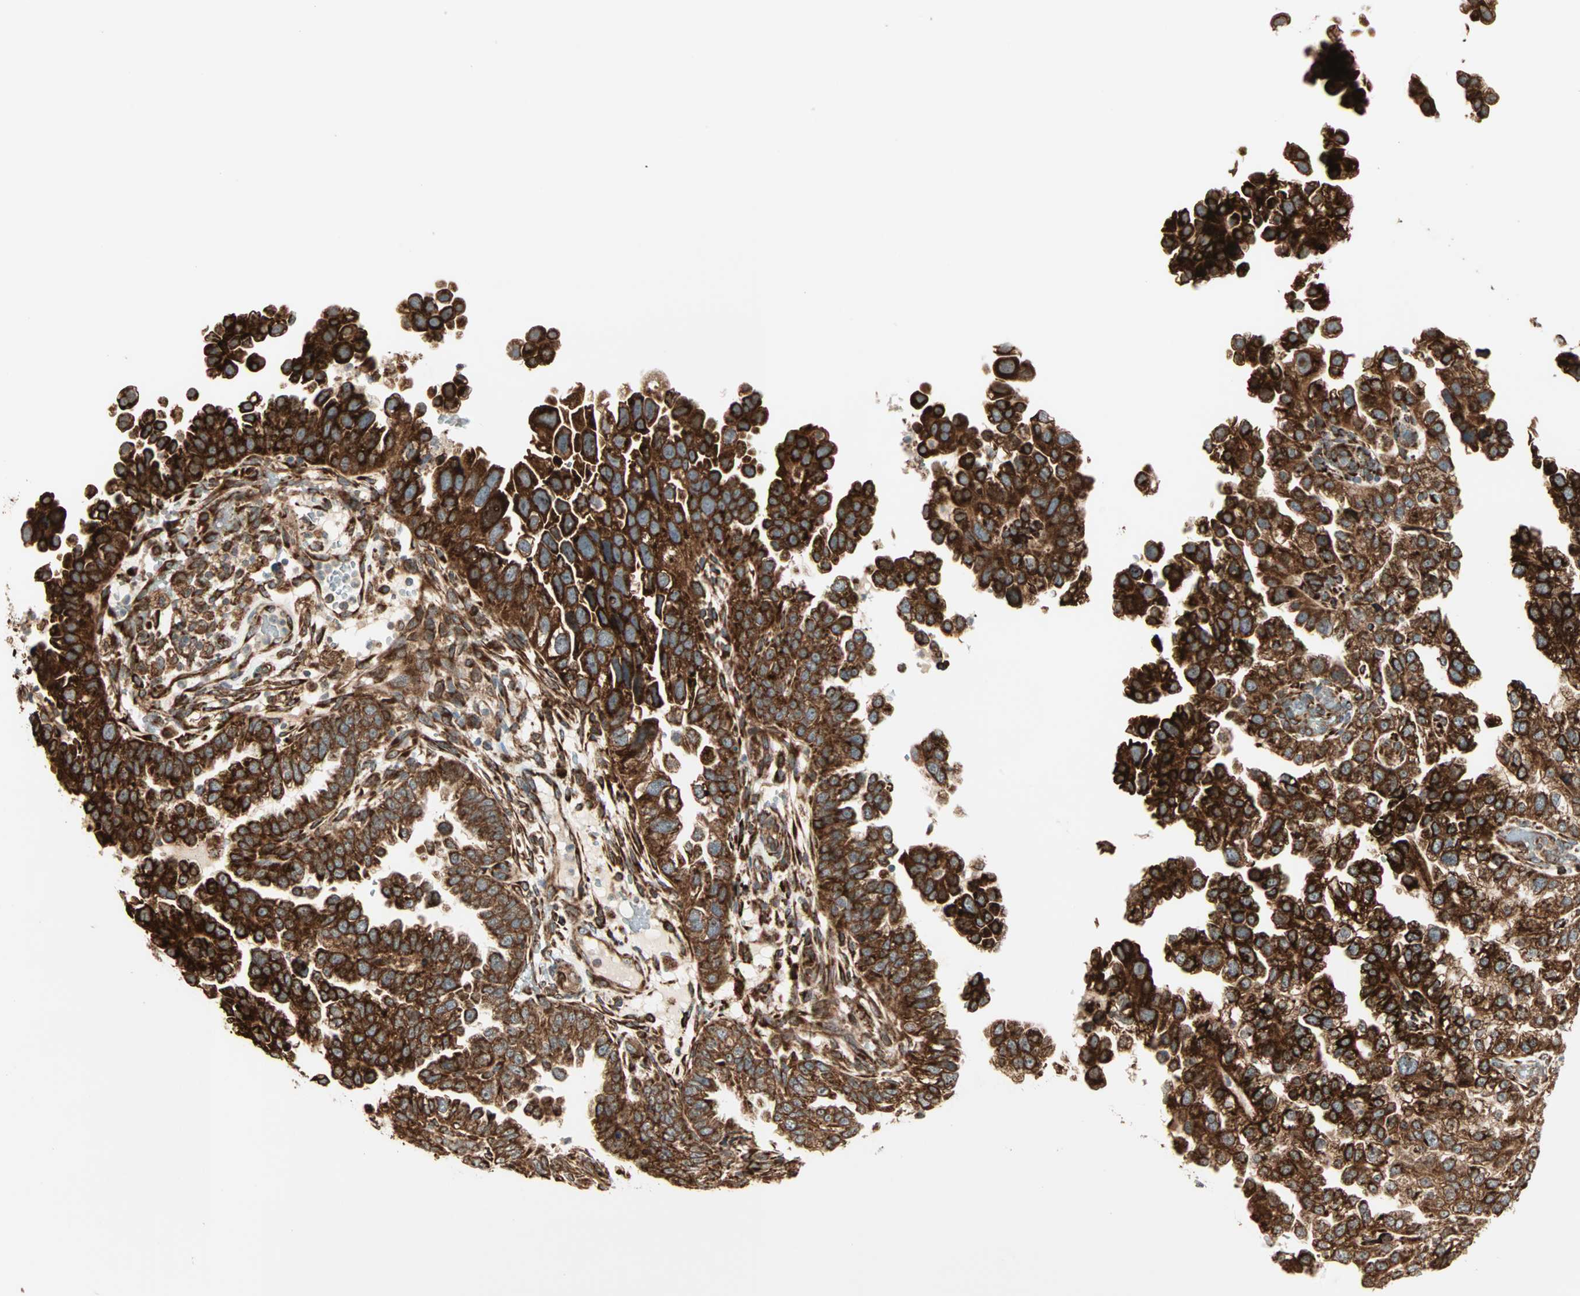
{"staining": {"intensity": "strong", "quantity": ">75%", "location": "cytoplasmic/membranous"}, "tissue": "endometrial cancer", "cell_type": "Tumor cells", "image_type": "cancer", "snomed": [{"axis": "morphology", "description": "Adenocarcinoma, NOS"}, {"axis": "topography", "description": "Endometrium"}], "caption": "Brown immunohistochemical staining in adenocarcinoma (endometrial) displays strong cytoplasmic/membranous positivity in about >75% of tumor cells.", "gene": "P4HA1", "patient": {"sex": "female", "age": 85}}